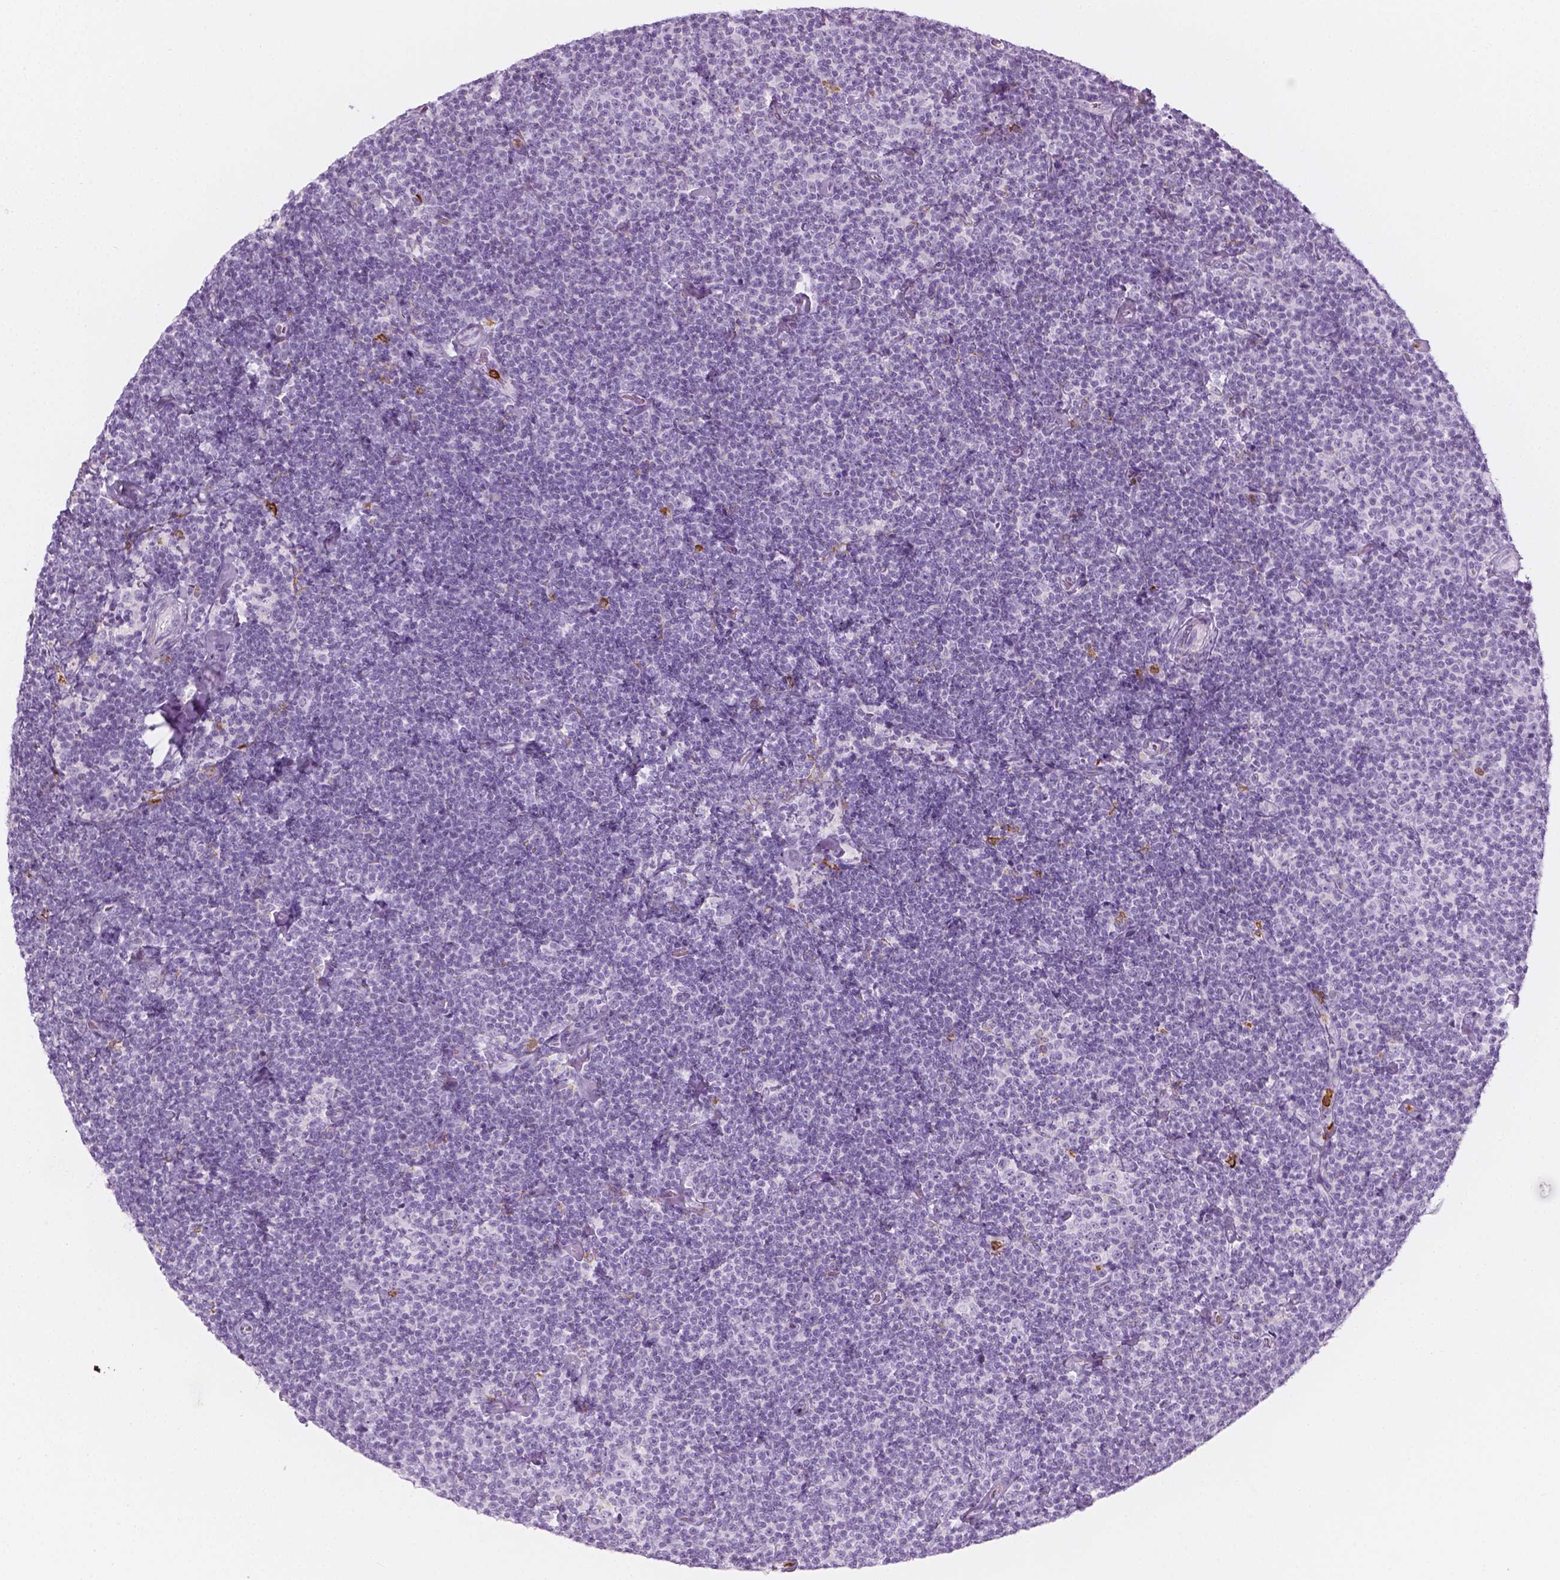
{"staining": {"intensity": "negative", "quantity": "none", "location": "none"}, "tissue": "lymphoma", "cell_type": "Tumor cells", "image_type": "cancer", "snomed": [{"axis": "morphology", "description": "Malignant lymphoma, non-Hodgkin's type, Low grade"}, {"axis": "topography", "description": "Lymph node"}], "caption": "This is an immunohistochemistry (IHC) photomicrograph of human lymphoma. There is no staining in tumor cells.", "gene": "CES1", "patient": {"sex": "male", "age": 81}}